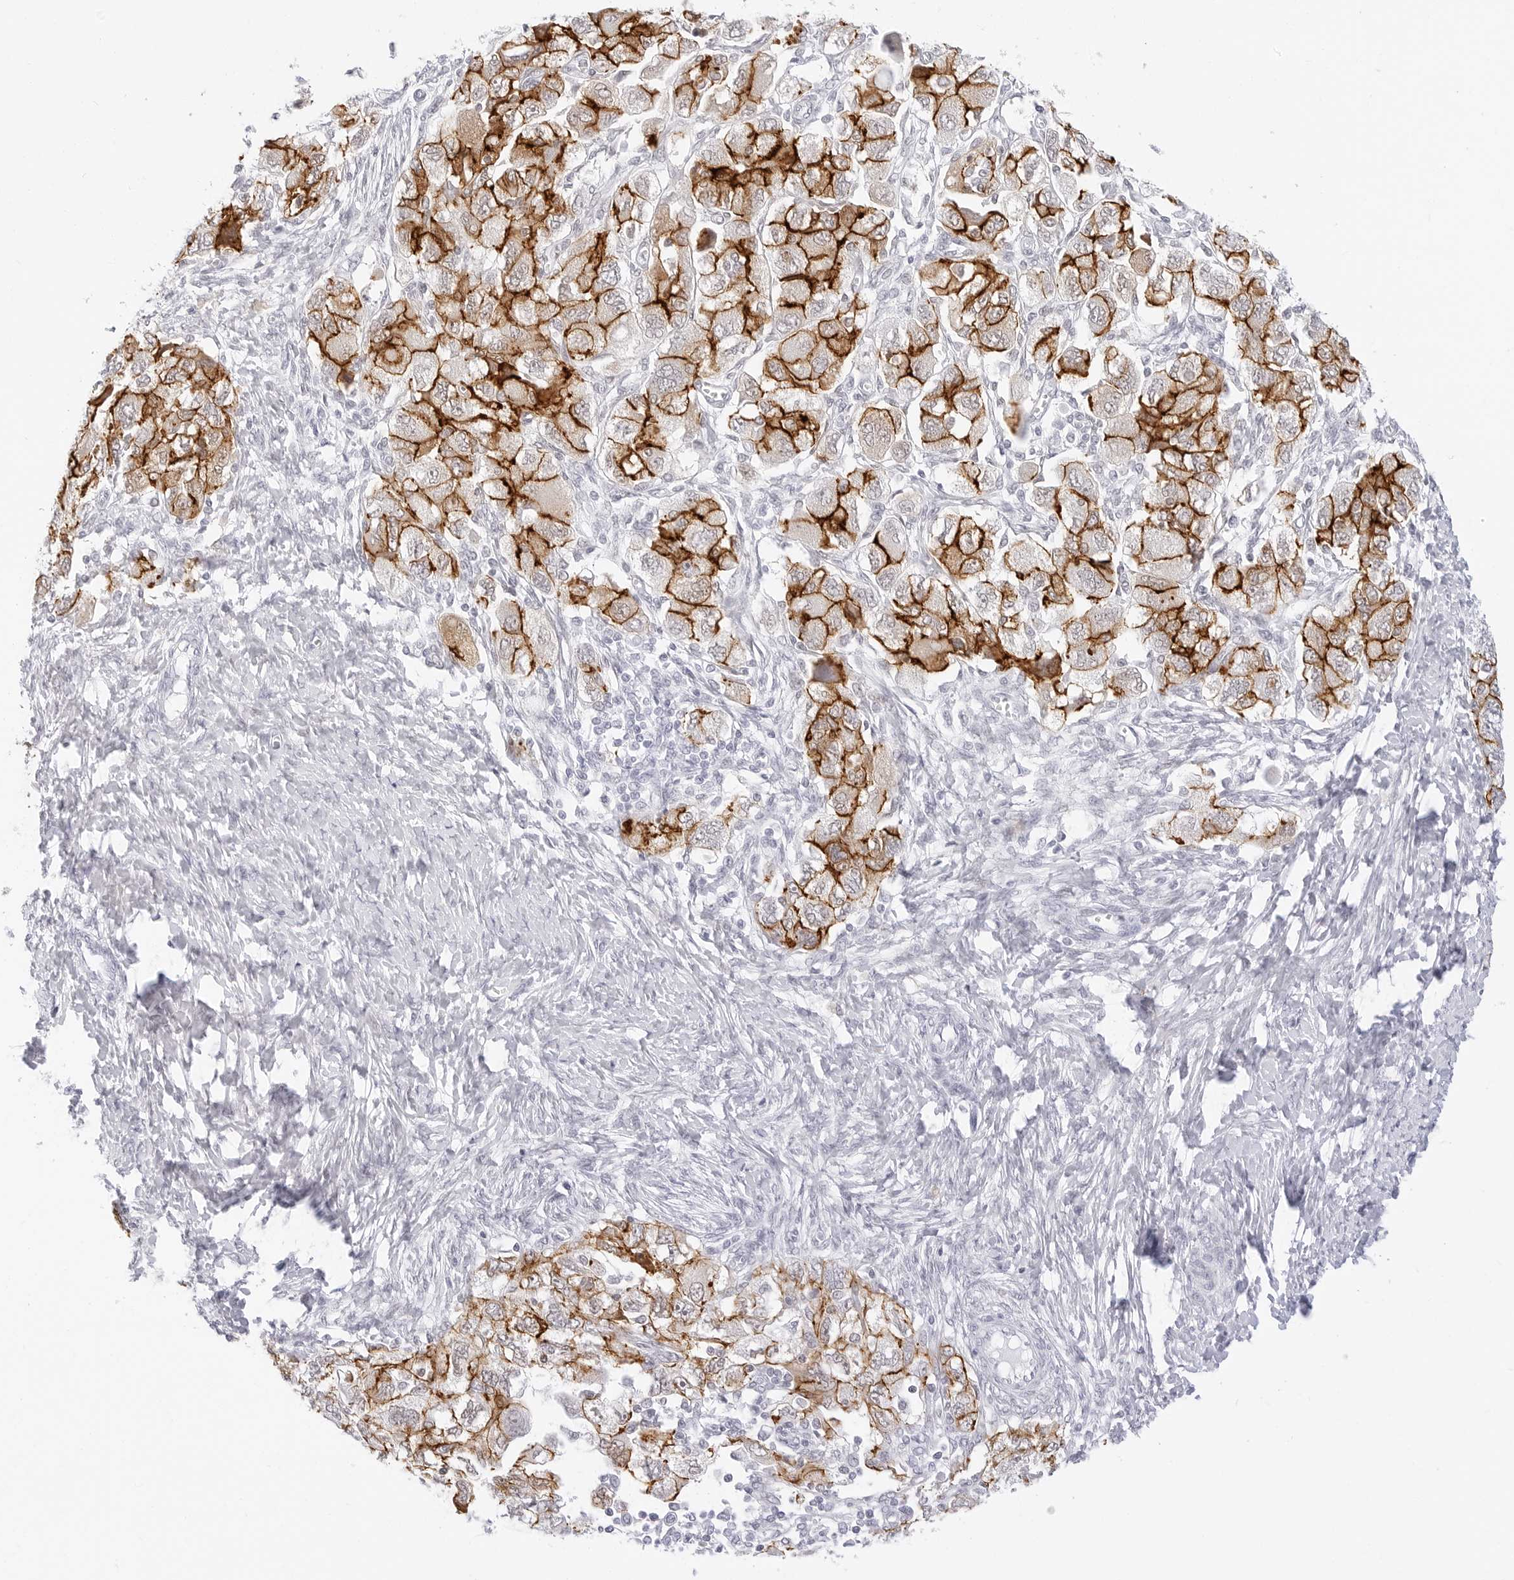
{"staining": {"intensity": "strong", "quantity": ">75%", "location": "cytoplasmic/membranous"}, "tissue": "ovarian cancer", "cell_type": "Tumor cells", "image_type": "cancer", "snomed": [{"axis": "morphology", "description": "Carcinoma, NOS"}, {"axis": "morphology", "description": "Cystadenocarcinoma, serous, NOS"}, {"axis": "topography", "description": "Ovary"}], "caption": "Tumor cells exhibit strong cytoplasmic/membranous staining in approximately >75% of cells in carcinoma (ovarian).", "gene": "CDH1", "patient": {"sex": "female", "age": 69}}